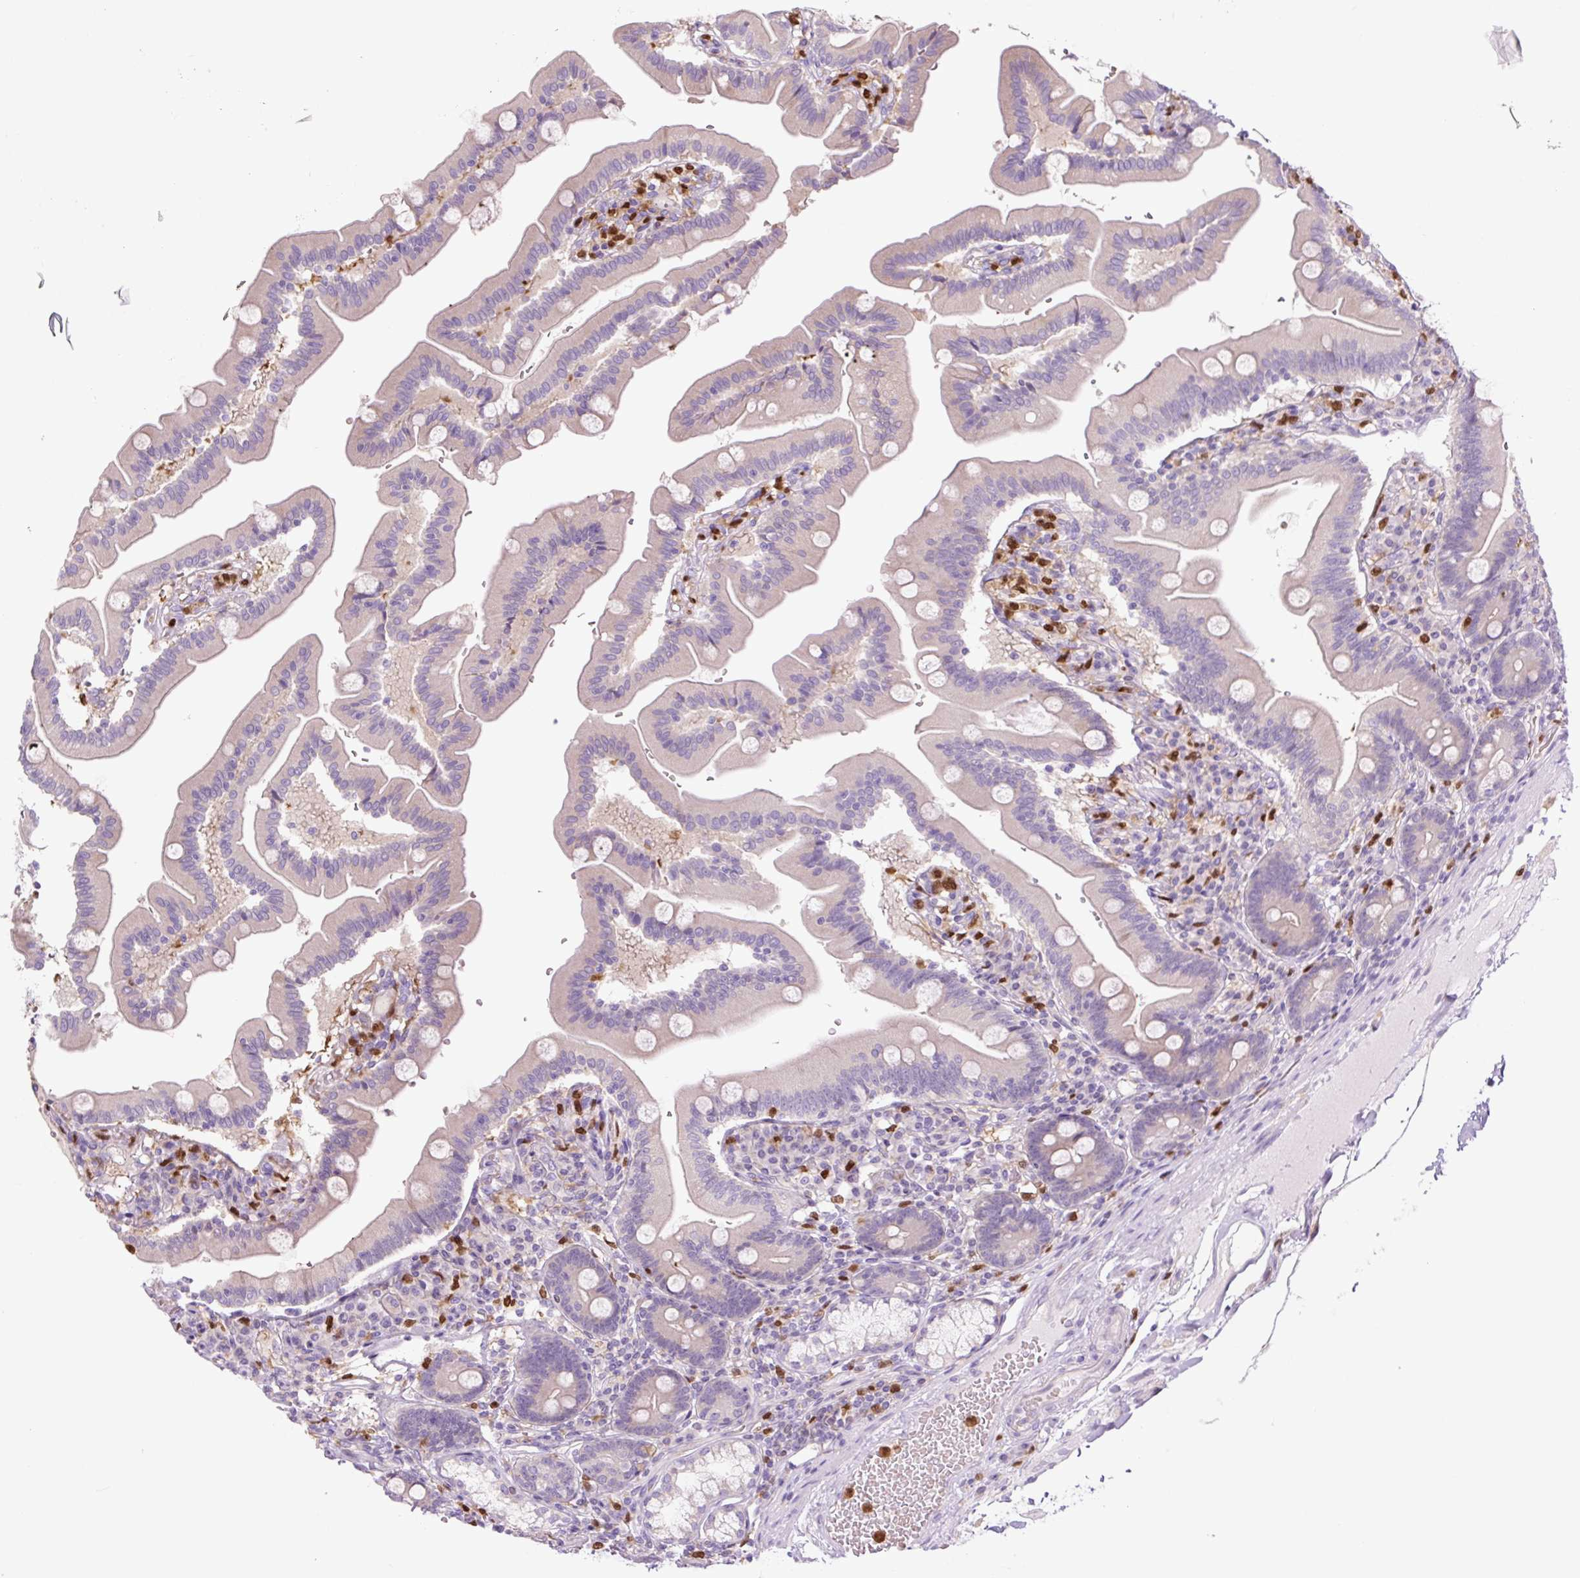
{"staining": {"intensity": "weak", "quantity": "<25%", "location": "cytoplasmic/membranous"}, "tissue": "duodenum", "cell_type": "Glandular cells", "image_type": "normal", "snomed": [{"axis": "morphology", "description": "Normal tissue, NOS"}, {"axis": "topography", "description": "Duodenum"}], "caption": "Immunohistochemistry photomicrograph of normal duodenum stained for a protein (brown), which demonstrates no positivity in glandular cells.", "gene": "SPI1", "patient": {"sex": "female", "age": 67}}